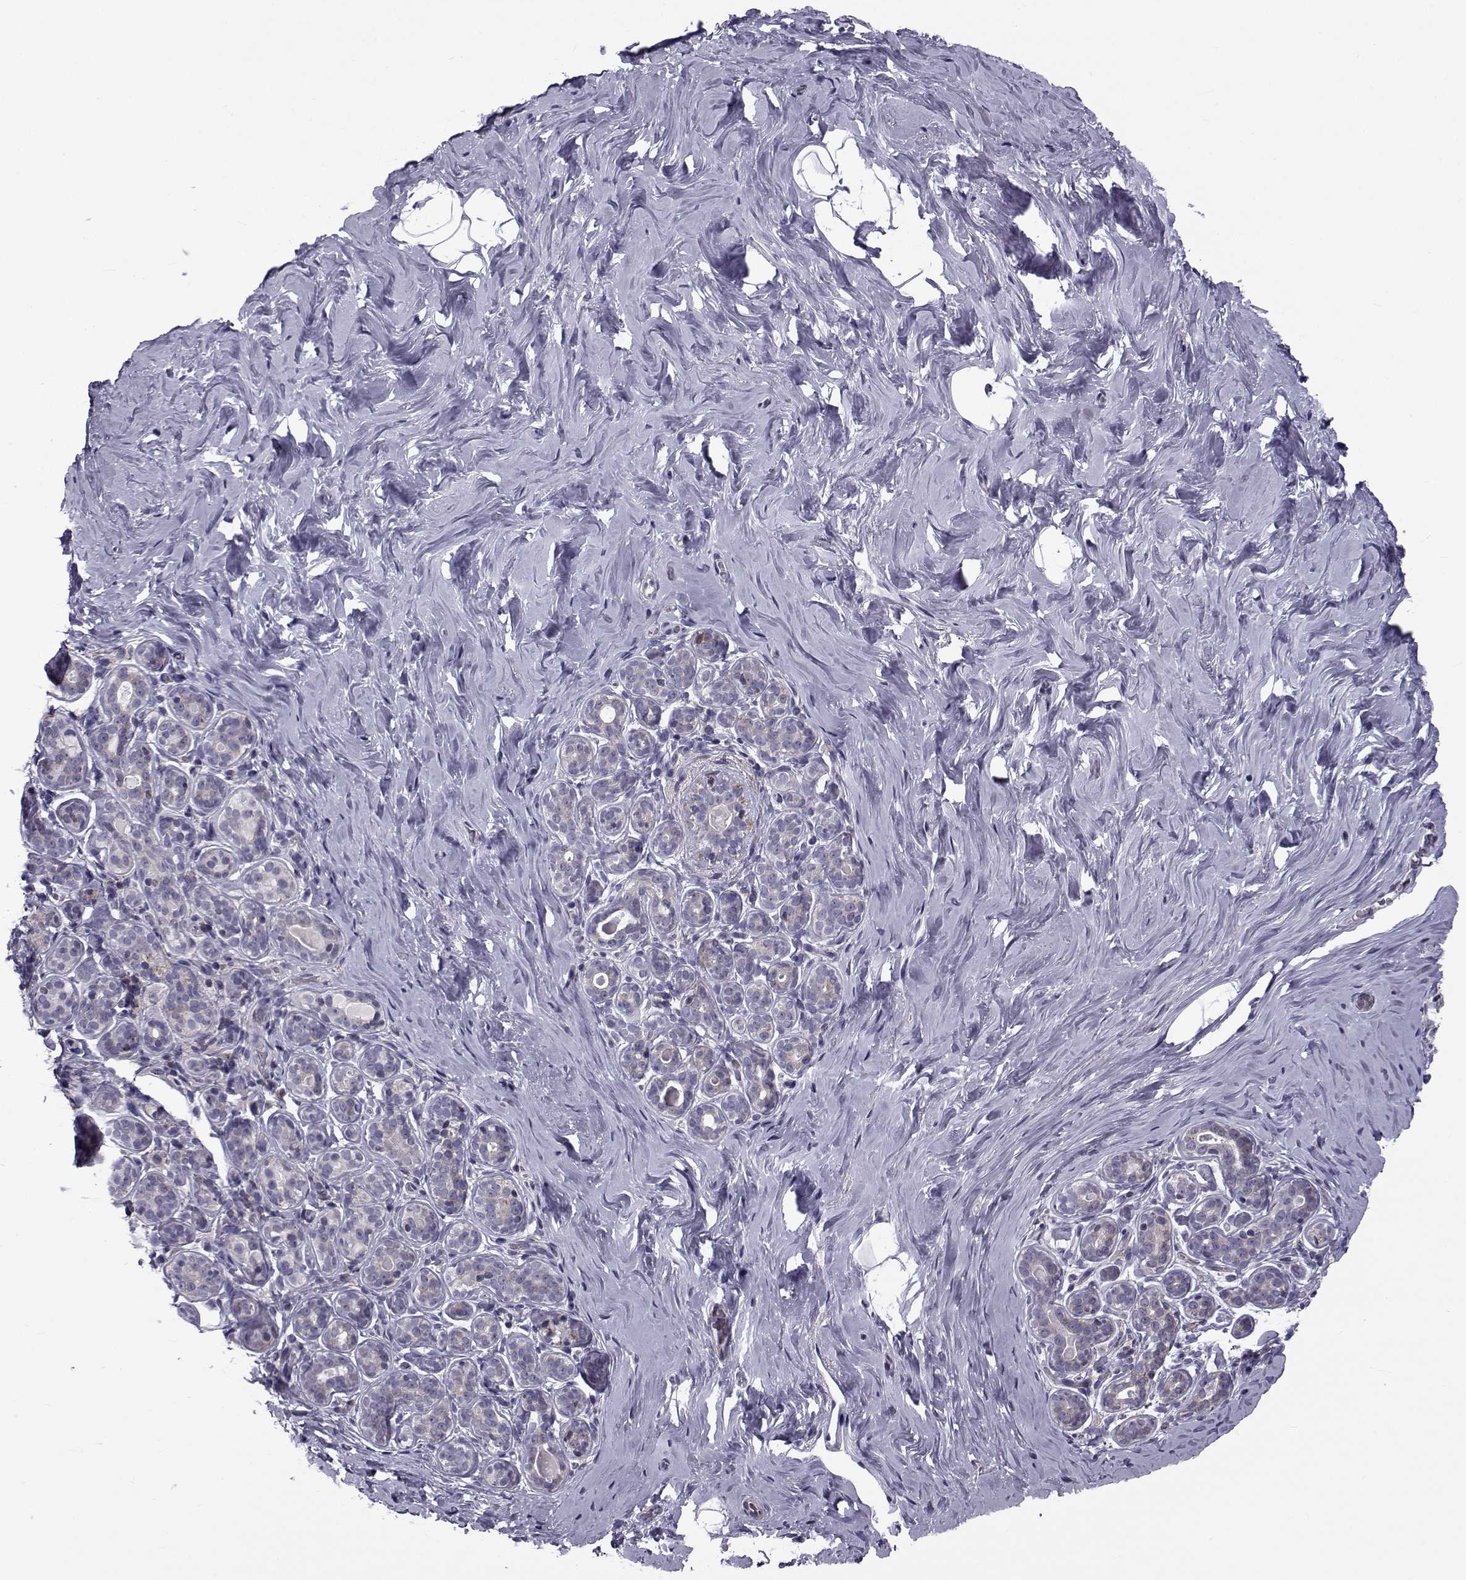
{"staining": {"intensity": "negative", "quantity": "none", "location": "none"}, "tissue": "breast", "cell_type": "Adipocytes", "image_type": "normal", "snomed": [{"axis": "morphology", "description": "Normal tissue, NOS"}, {"axis": "topography", "description": "Skin"}, {"axis": "topography", "description": "Breast"}], "caption": "This is an immunohistochemistry (IHC) photomicrograph of normal breast. There is no positivity in adipocytes.", "gene": "LRRC27", "patient": {"sex": "female", "age": 43}}